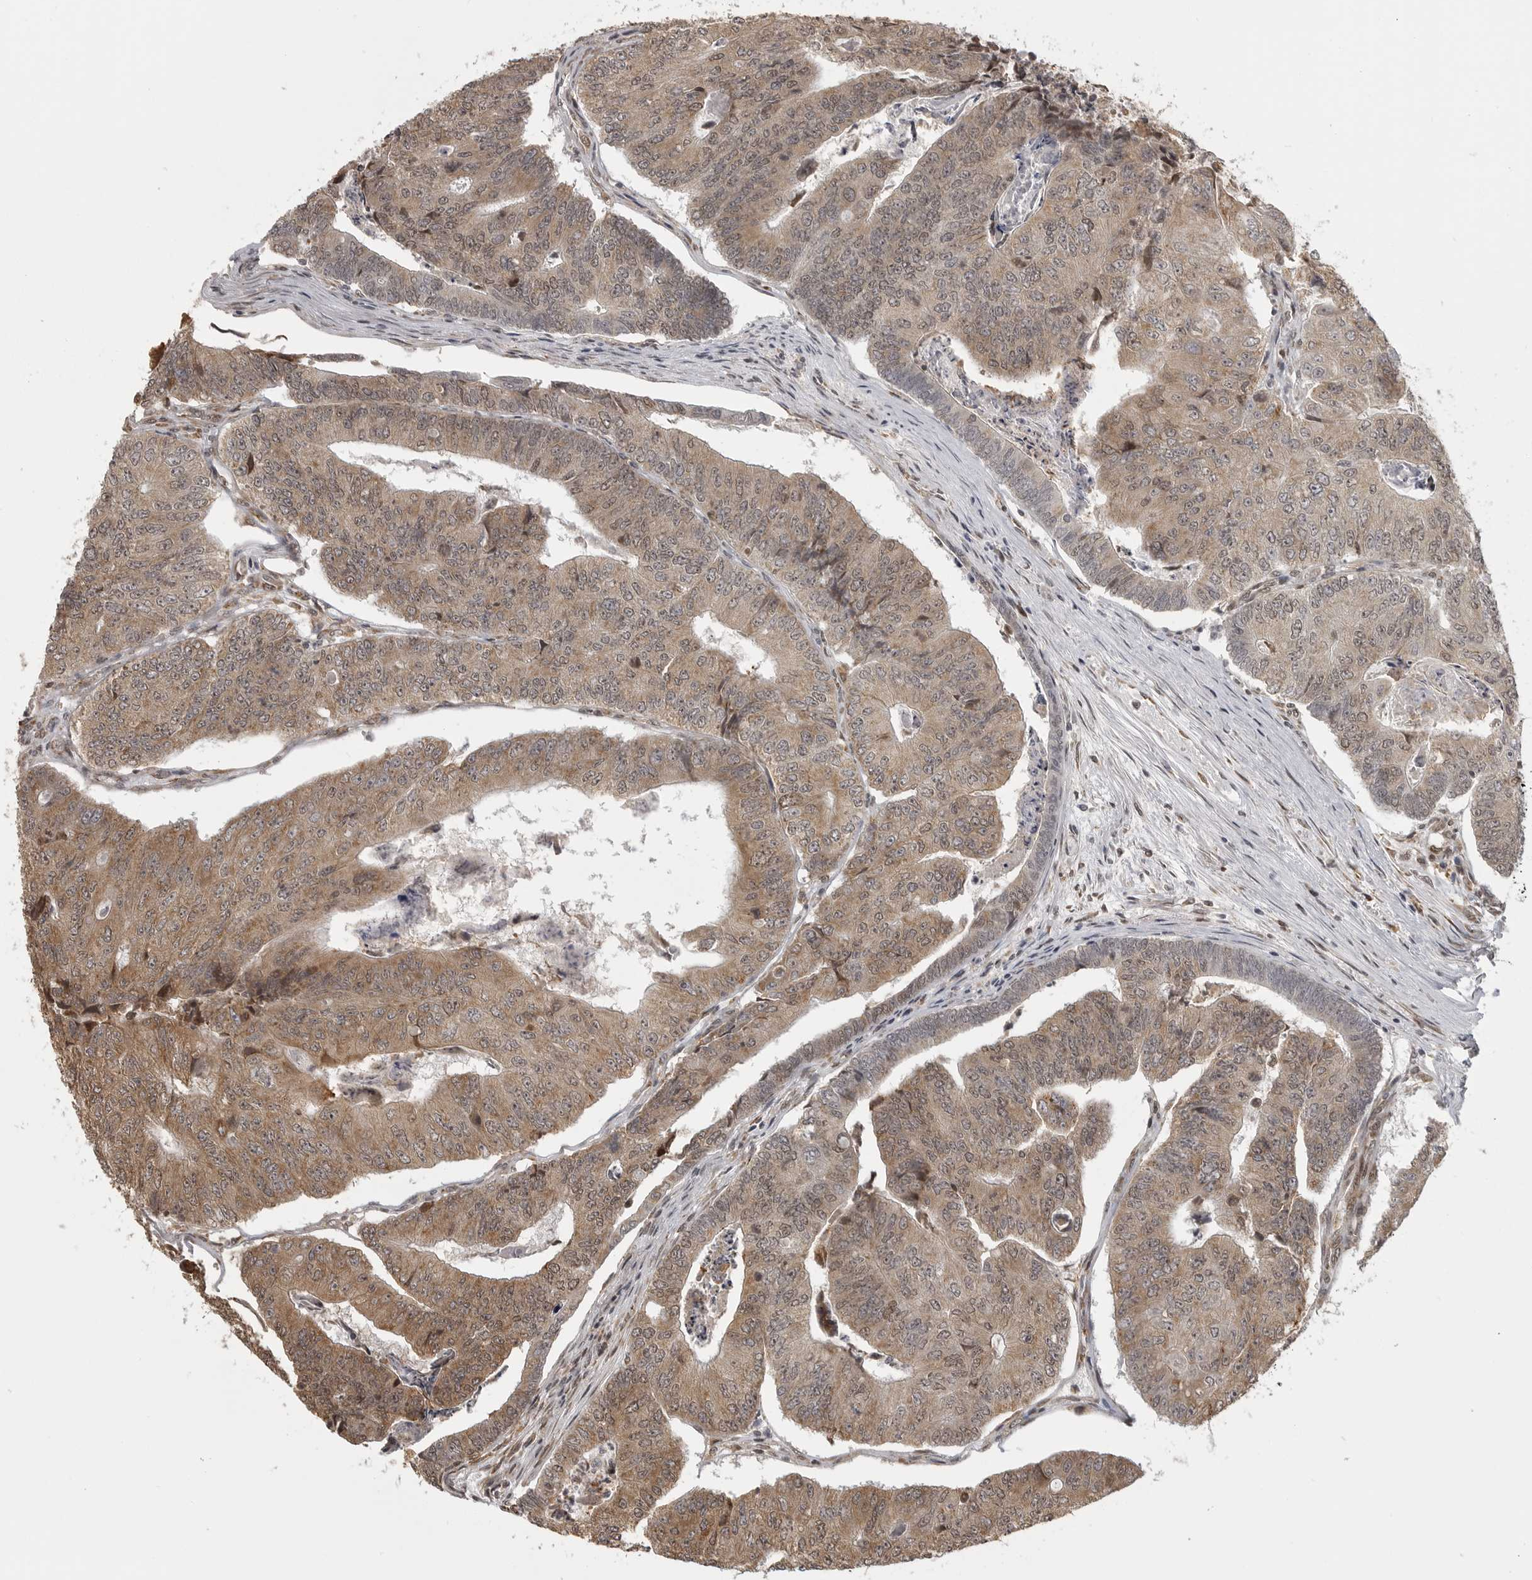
{"staining": {"intensity": "moderate", "quantity": ">75%", "location": "cytoplasmic/membranous,nuclear"}, "tissue": "colorectal cancer", "cell_type": "Tumor cells", "image_type": "cancer", "snomed": [{"axis": "morphology", "description": "Adenocarcinoma, NOS"}, {"axis": "topography", "description": "Colon"}], "caption": "Colorectal cancer (adenocarcinoma) stained with DAB (3,3'-diaminobenzidine) immunohistochemistry demonstrates medium levels of moderate cytoplasmic/membranous and nuclear expression in approximately >75% of tumor cells. Using DAB (3,3'-diaminobenzidine) (brown) and hematoxylin (blue) stains, captured at high magnification using brightfield microscopy.", "gene": "ISG20L2", "patient": {"sex": "female", "age": 67}}